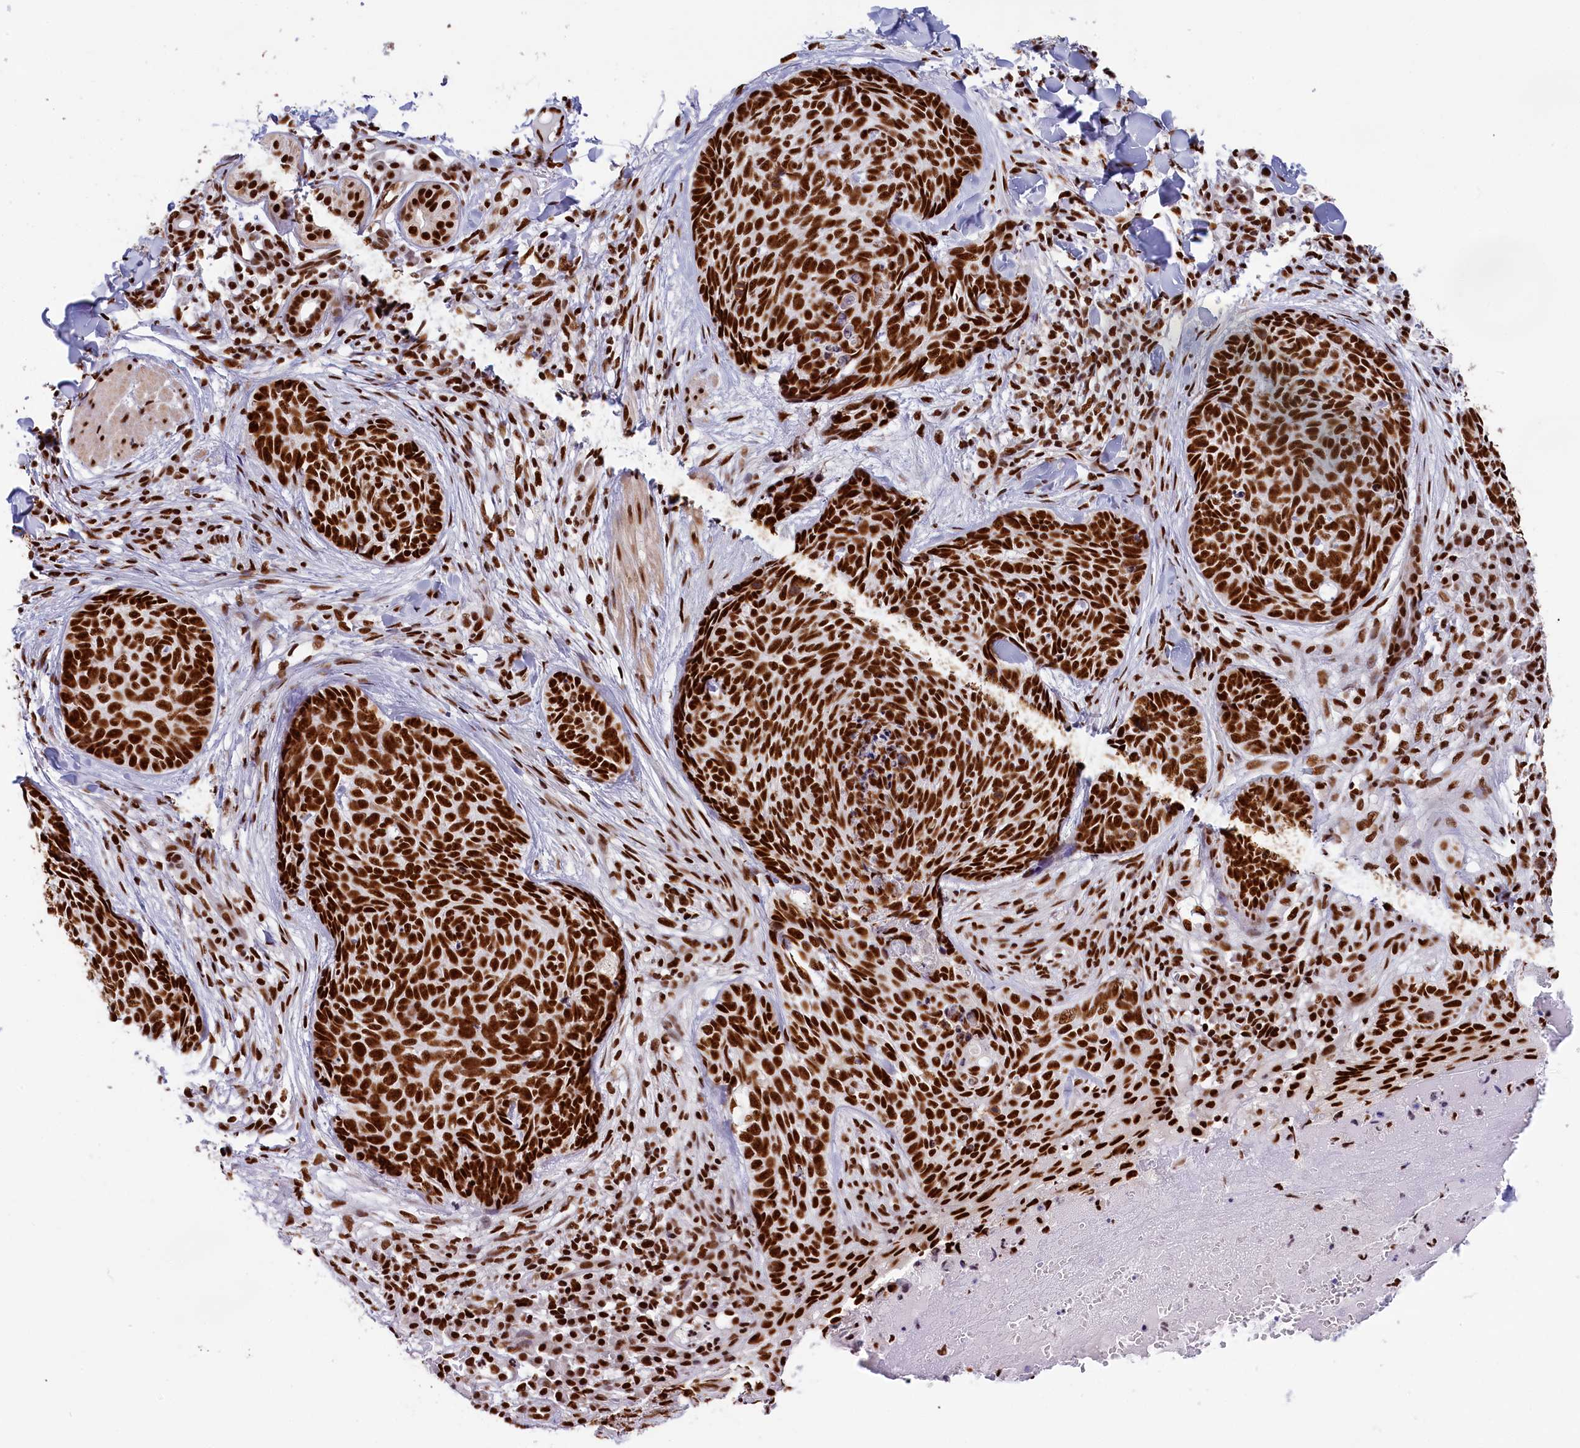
{"staining": {"intensity": "strong", "quantity": ">75%", "location": "nuclear"}, "tissue": "skin cancer", "cell_type": "Tumor cells", "image_type": "cancer", "snomed": [{"axis": "morphology", "description": "Basal cell carcinoma"}, {"axis": "topography", "description": "Skin"}], "caption": "IHC histopathology image of human skin cancer stained for a protein (brown), which shows high levels of strong nuclear expression in approximately >75% of tumor cells.", "gene": "SNRNP70", "patient": {"sex": "female", "age": 61}}